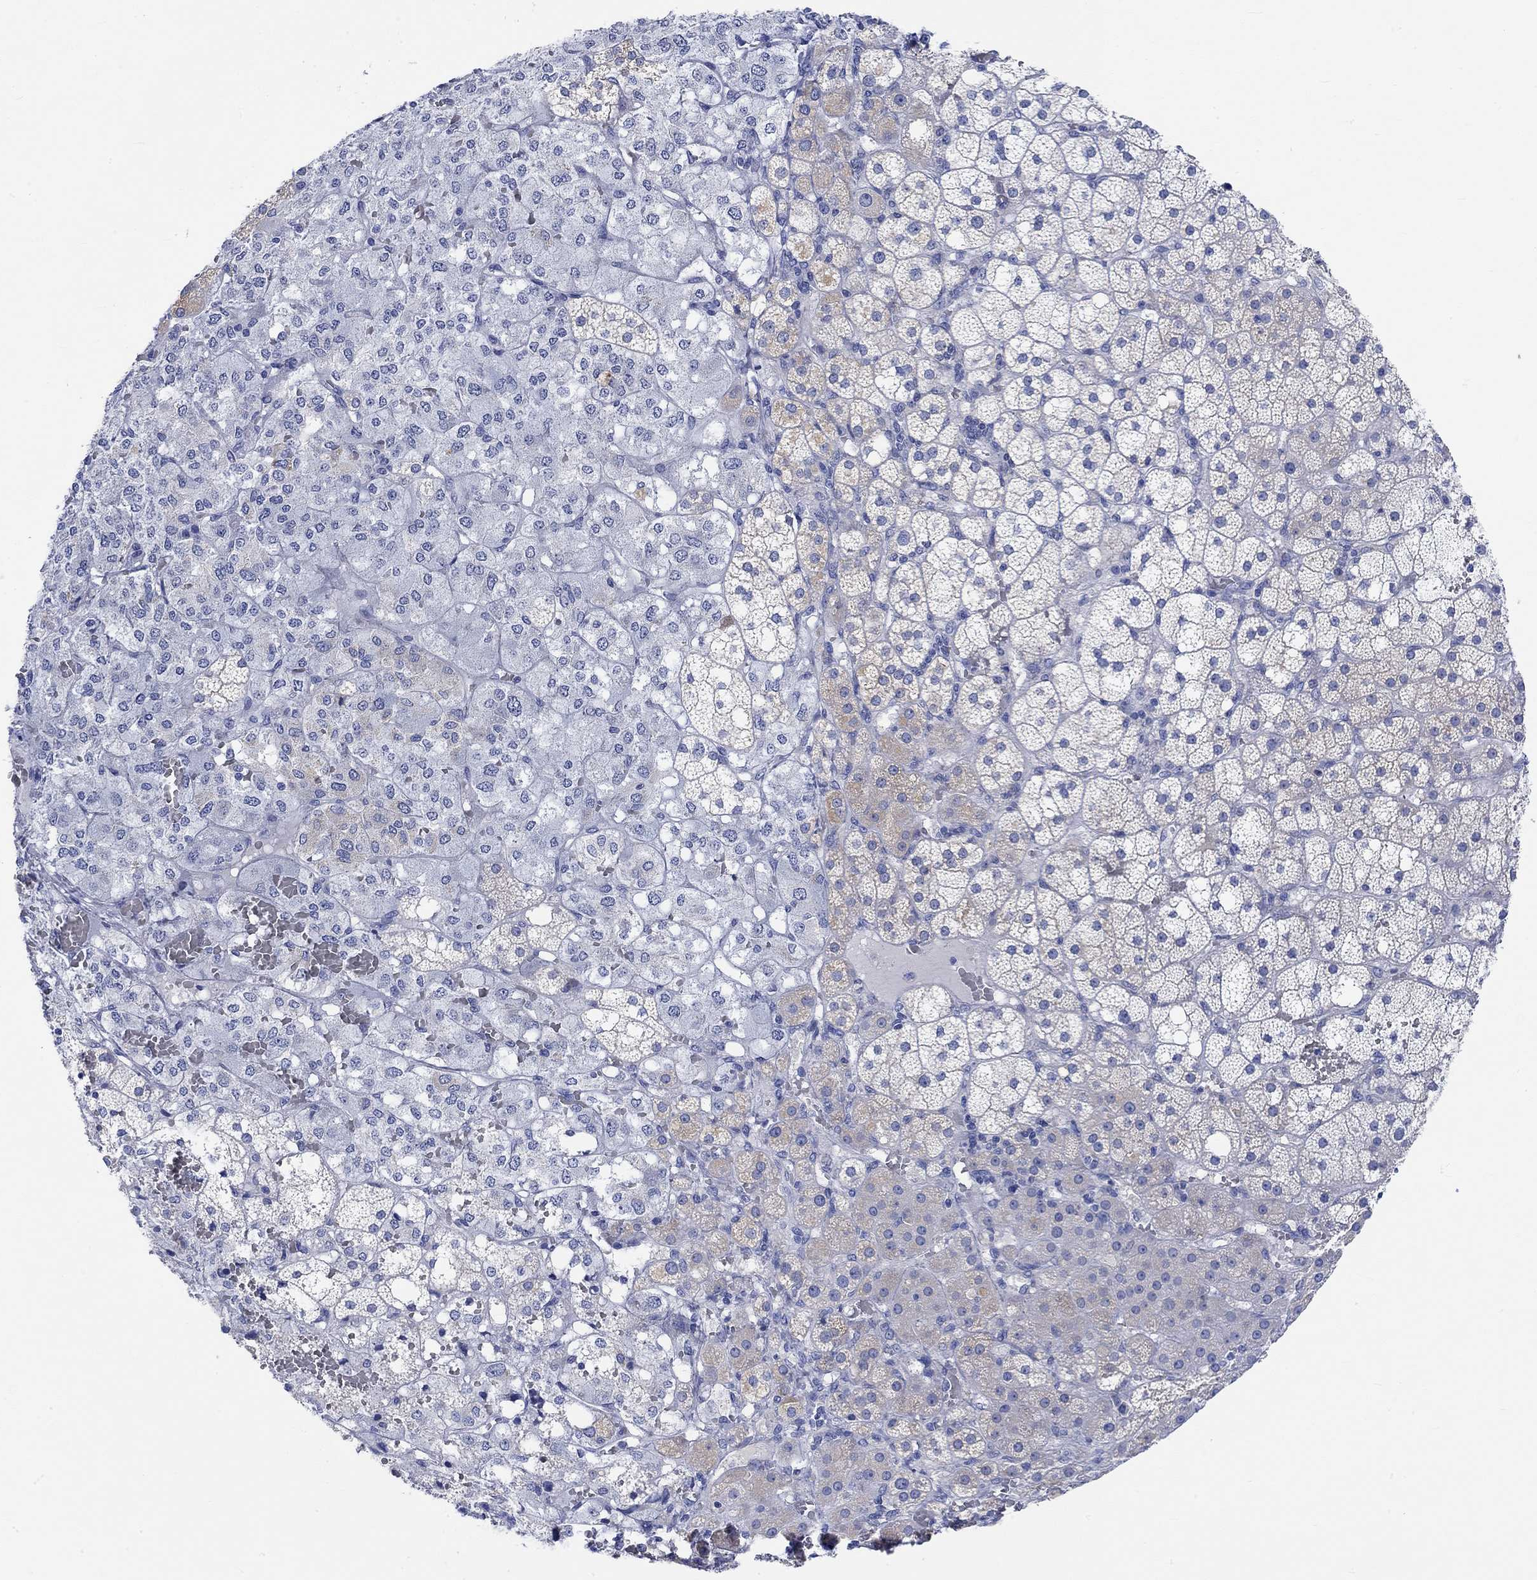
{"staining": {"intensity": "negative", "quantity": "none", "location": "none"}, "tissue": "adrenal gland", "cell_type": "Glandular cells", "image_type": "normal", "snomed": [{"axis": "morphology", "description": "Normal tissue, NOS"}, {"axis": "topography", "description": "Adrenal gland"}], "caption": "Adrenal gland stained for a protein using immunohistochemistry (IHC) shows no staining glandular cells.", "gene": "REEP6", "patient": {"sex": "male", "age": 53}}